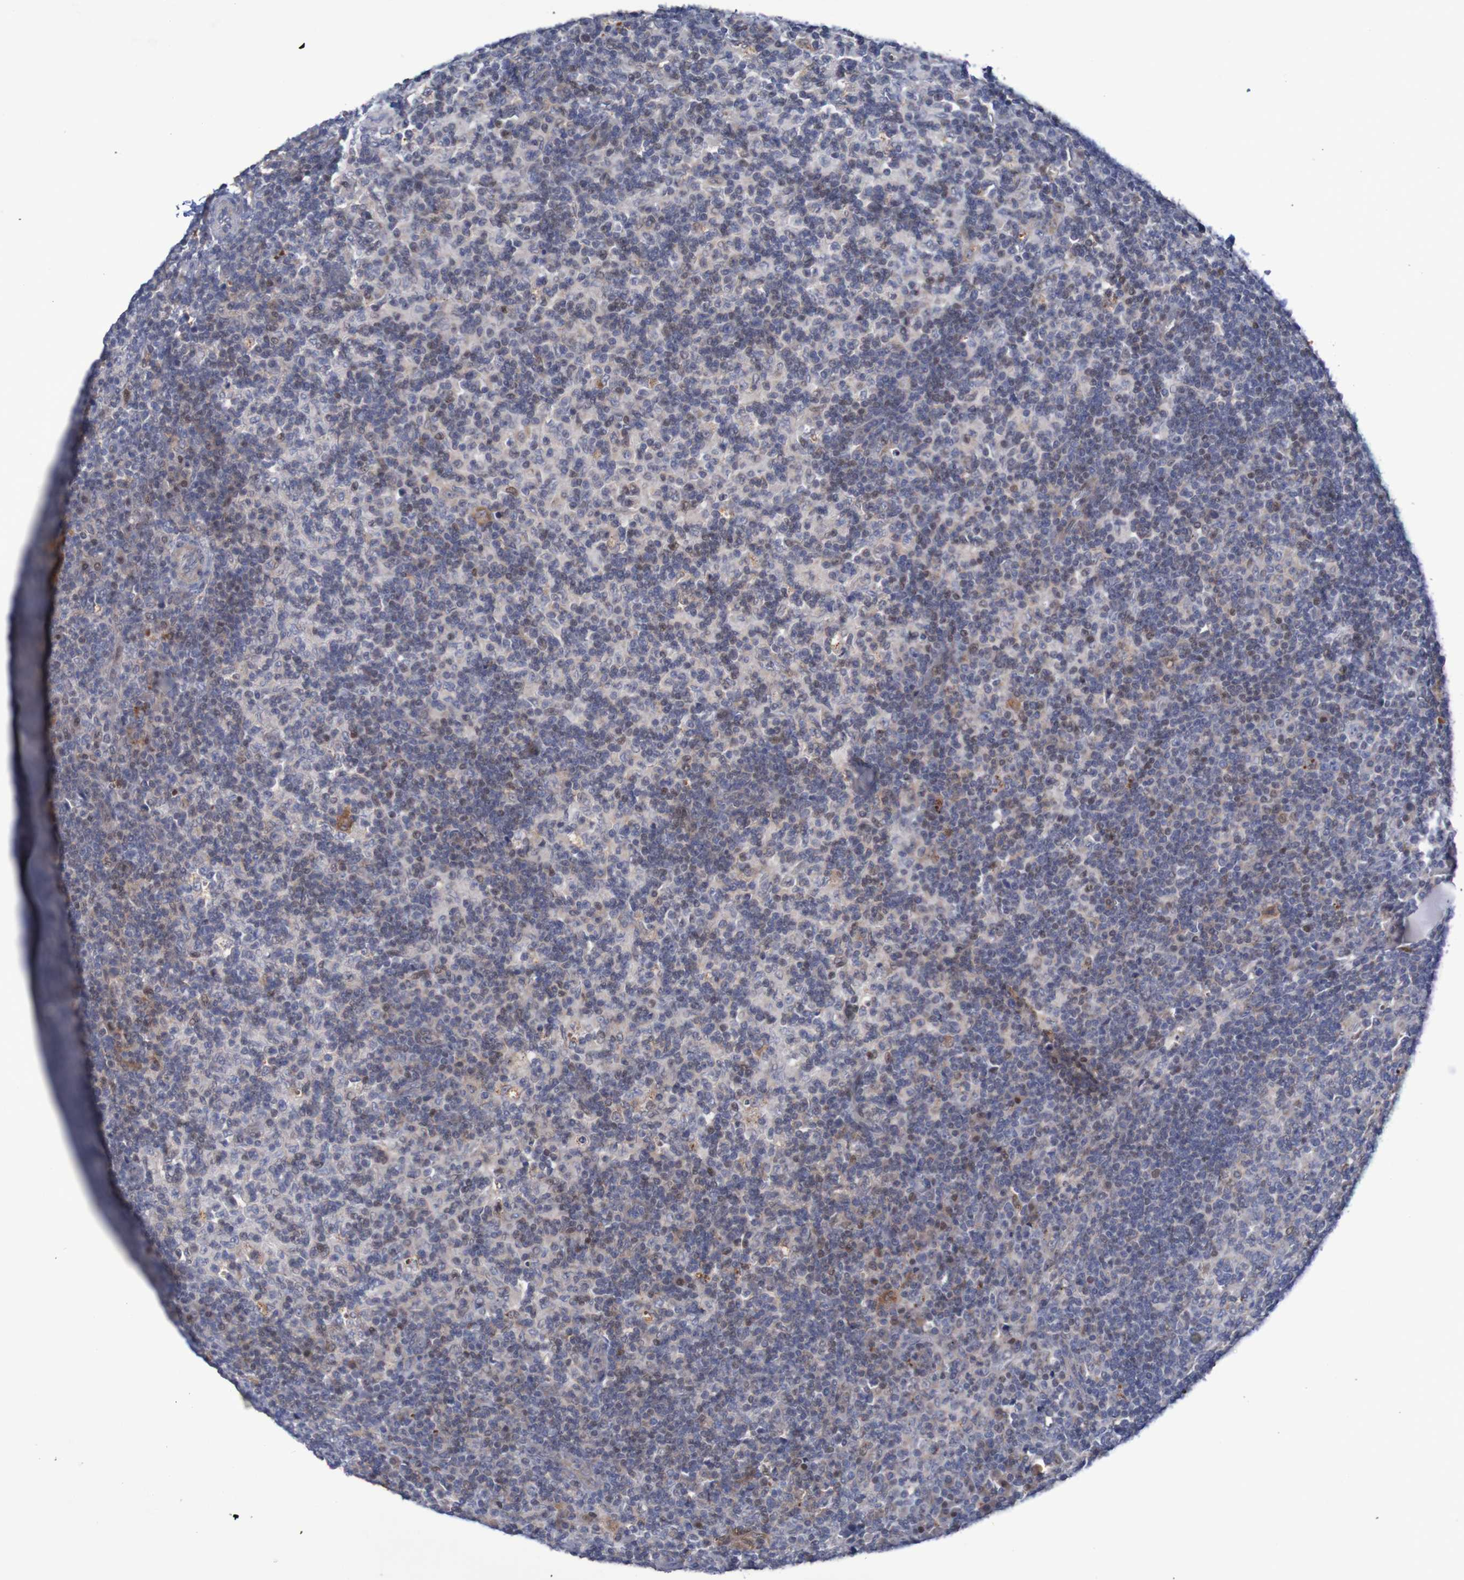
{"staining": {"intensity": "negative", "quantity": "none", "location": "none"}, "tissue": "lymph node", "cell_type": "Germinal center cells", "image_type": "normal", "snomed": [{"axis": "morphology", "description": "Normal tissue, NOS"}, {"axis": "morphology", "description": "Inflammation, NOS"}, {"axis": "topography", "description": "Lymph node"}], "caption": "Immunohistochemistry of benign human lymph node demonstrates no staining in germinal center cells.", "gene": "FBP1", "patient": {"sex": "male", "age": 55}}